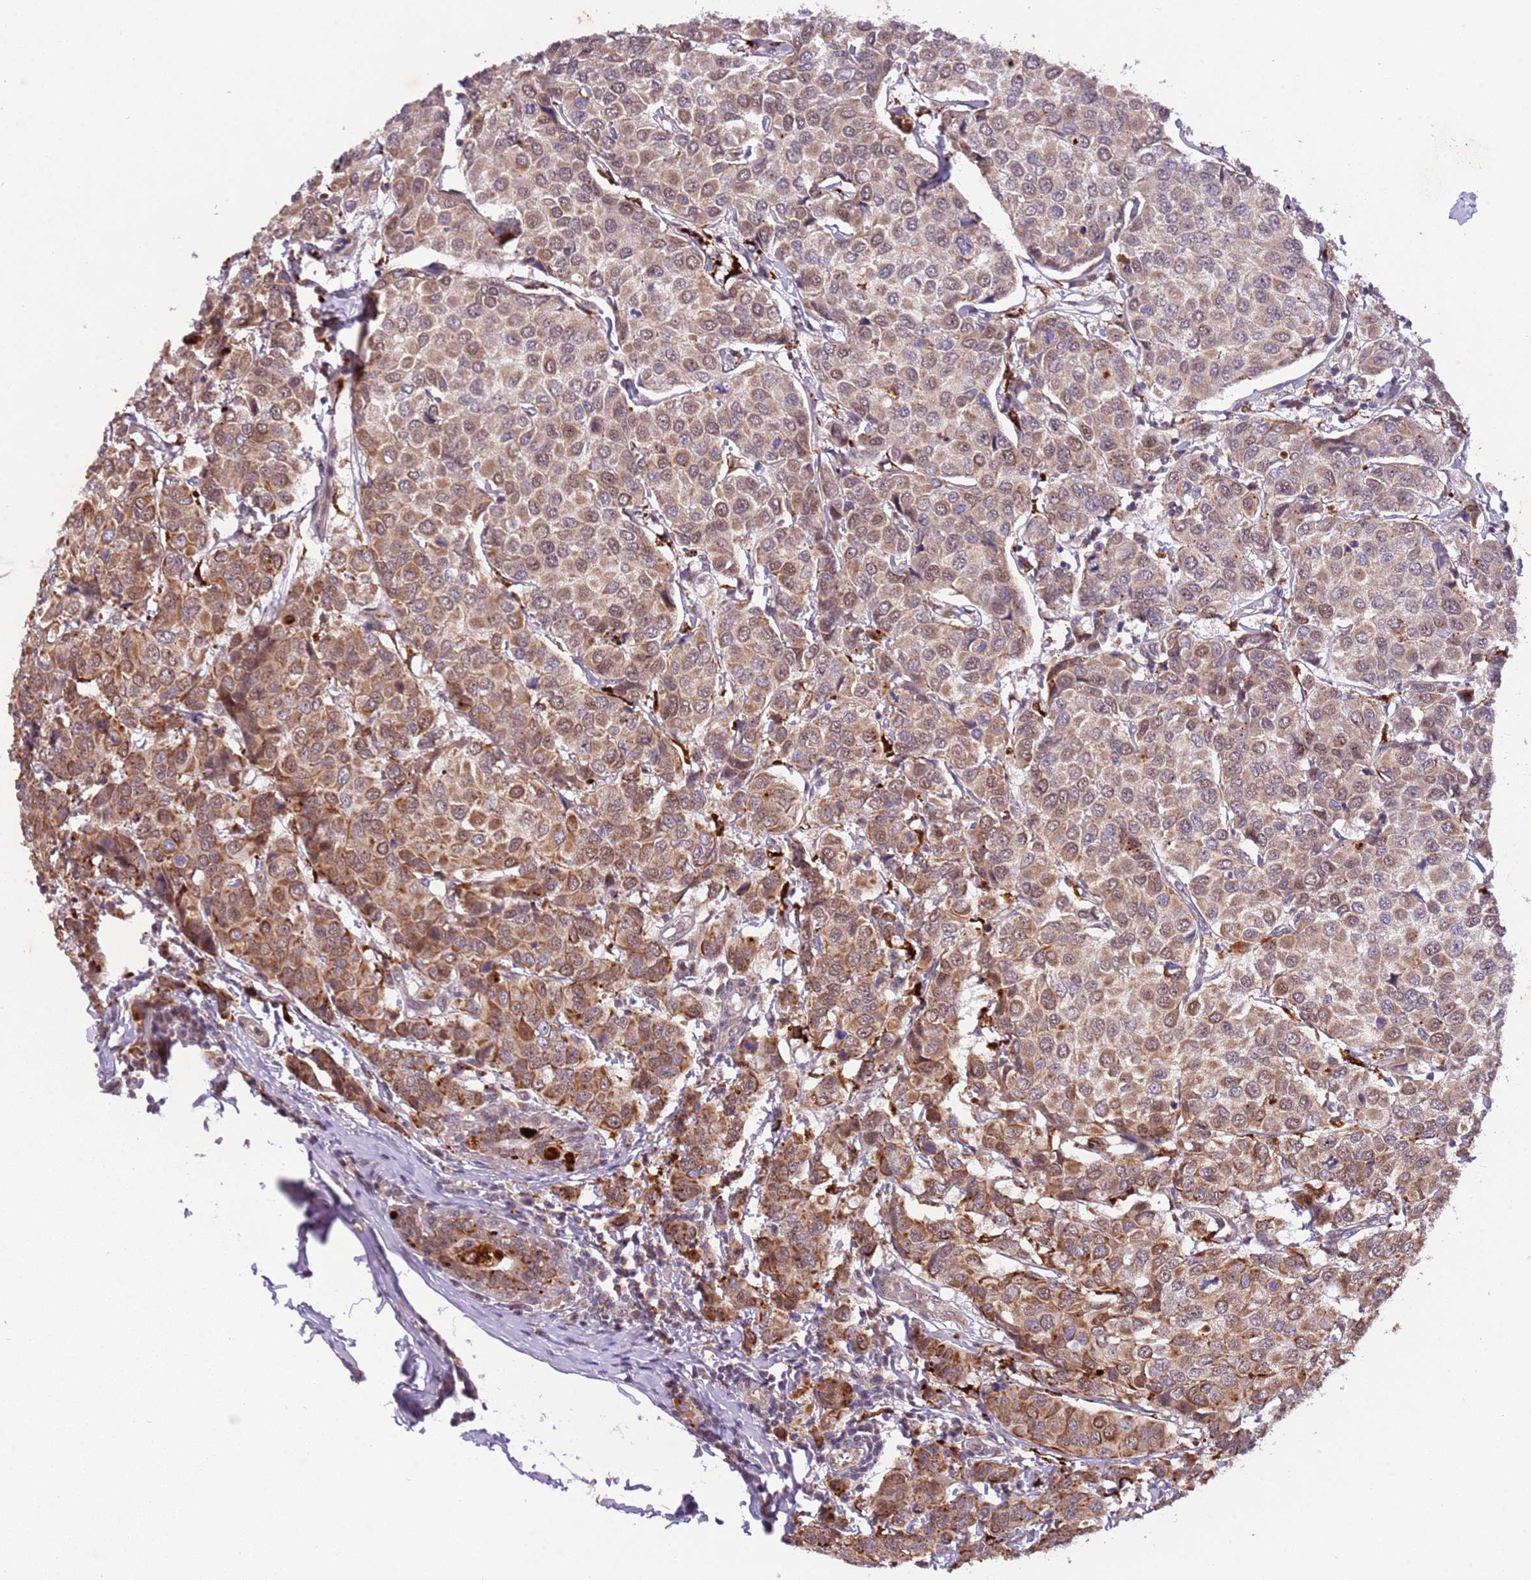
{"staining": {"intensity": "moderate", "quantity": ">75%", "location": "cytoplasmic/membranous,nuclear"}, "tissue": "breast cancer", "cell_type": "Tumor cells", "image_type": "cancer", "snomed": [{"axis": "morphology", "description": "Duct carcinoma"}, {"axis": "topography", "description": "Breast"}], "caption": "High-power microscopy captured an immunohistochemistry micrograph of breast cancer (intraductal carcinoma), revealing moderate cytoplasmic/membranous and nuclear positivity in about >75% of tumor cells.", "gene": "TRIM27", "patient": {"sex": "female", "age": 55}}